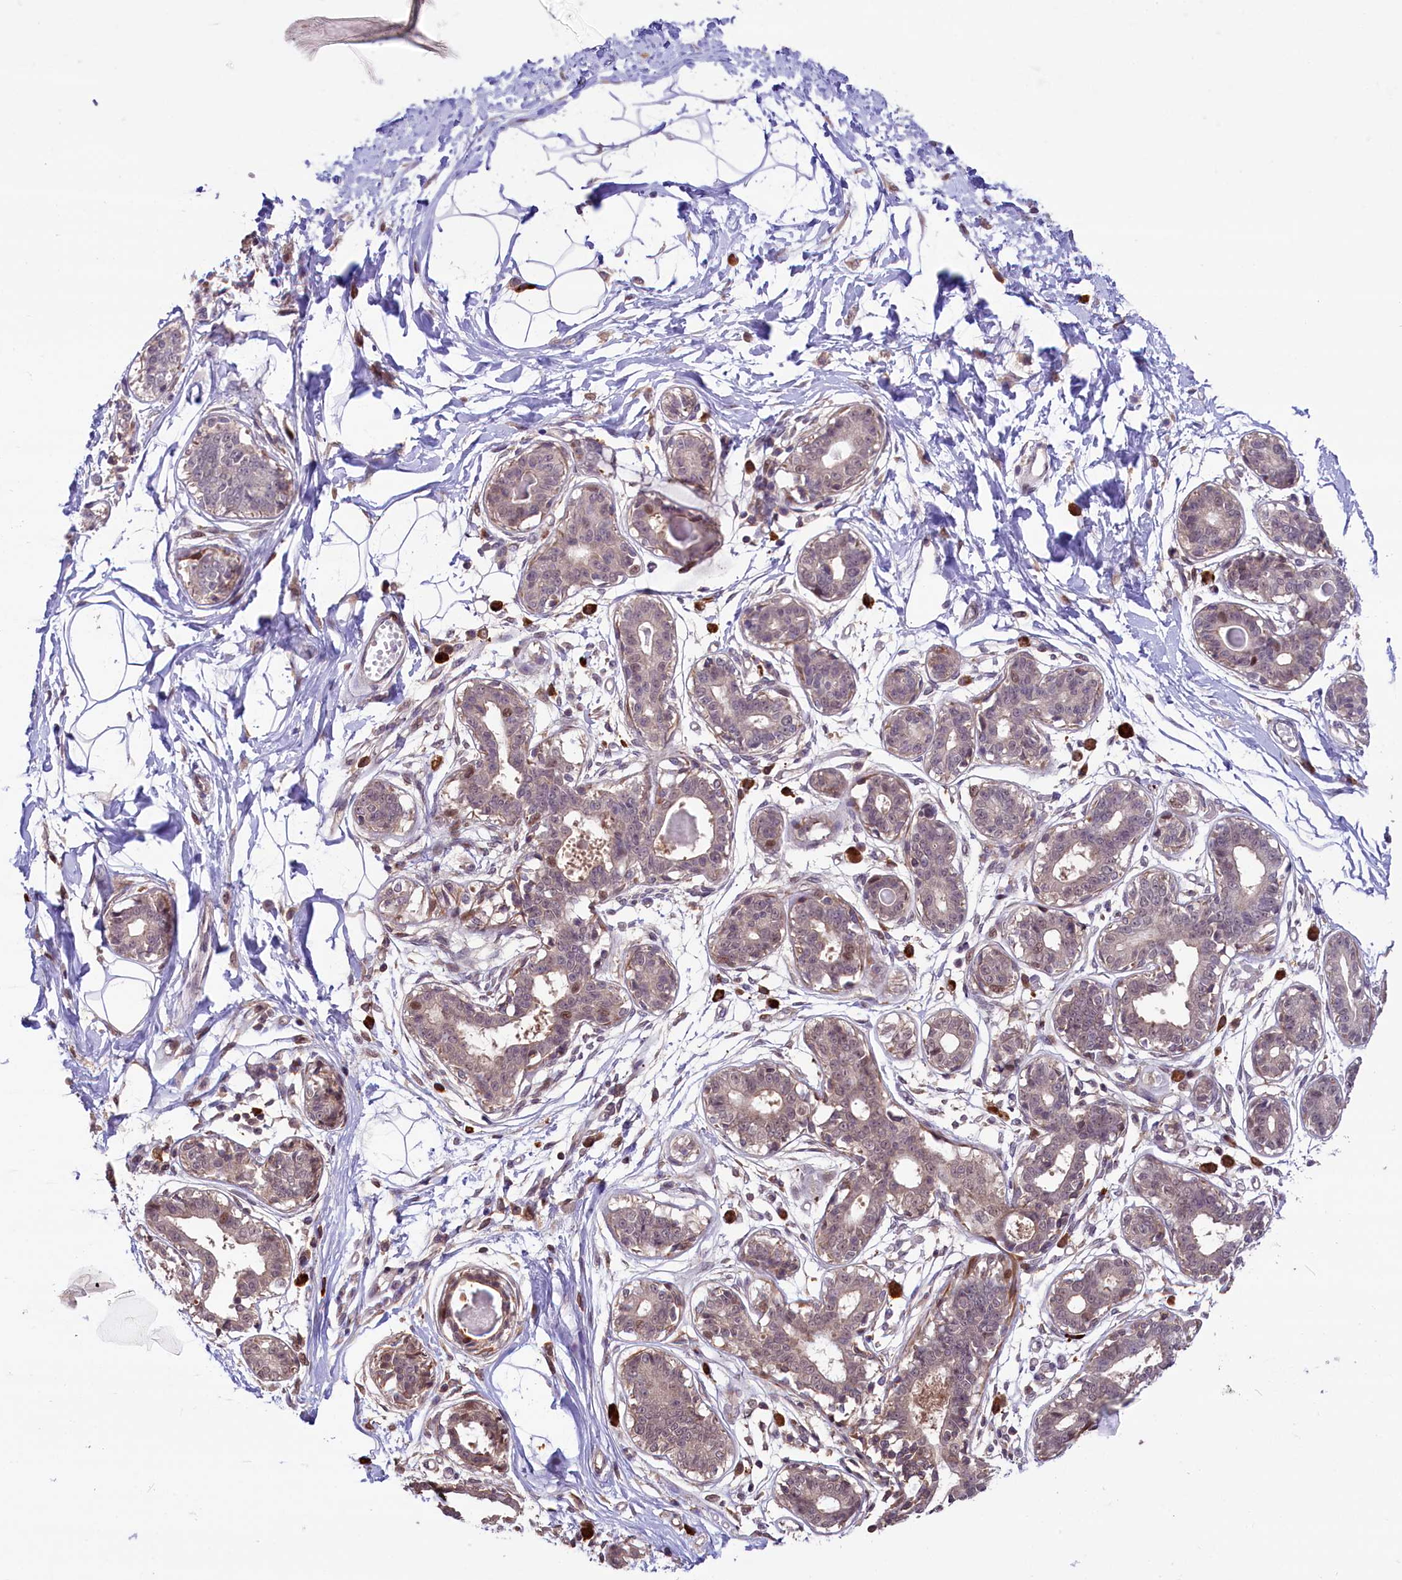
{"staining": {"intensity": "weak", "quantity": "<25%", "location": "cytoplasmic/membranous"}, "tissue": "breast", "cell_type": "Adipocytes", "image_type": "normal", "snomed": [{"axis": "morphology", "description": "Normal tissue, NOS"}, {"axis": "topography", "description": "Breast"}], "caption": "Human breast stained for a protein using immunohistochemistry (IHC) demonstrates no positivity in adipocytes.", "gene": "RIC8A", "patient": {"sex": "female", "age": 45}}